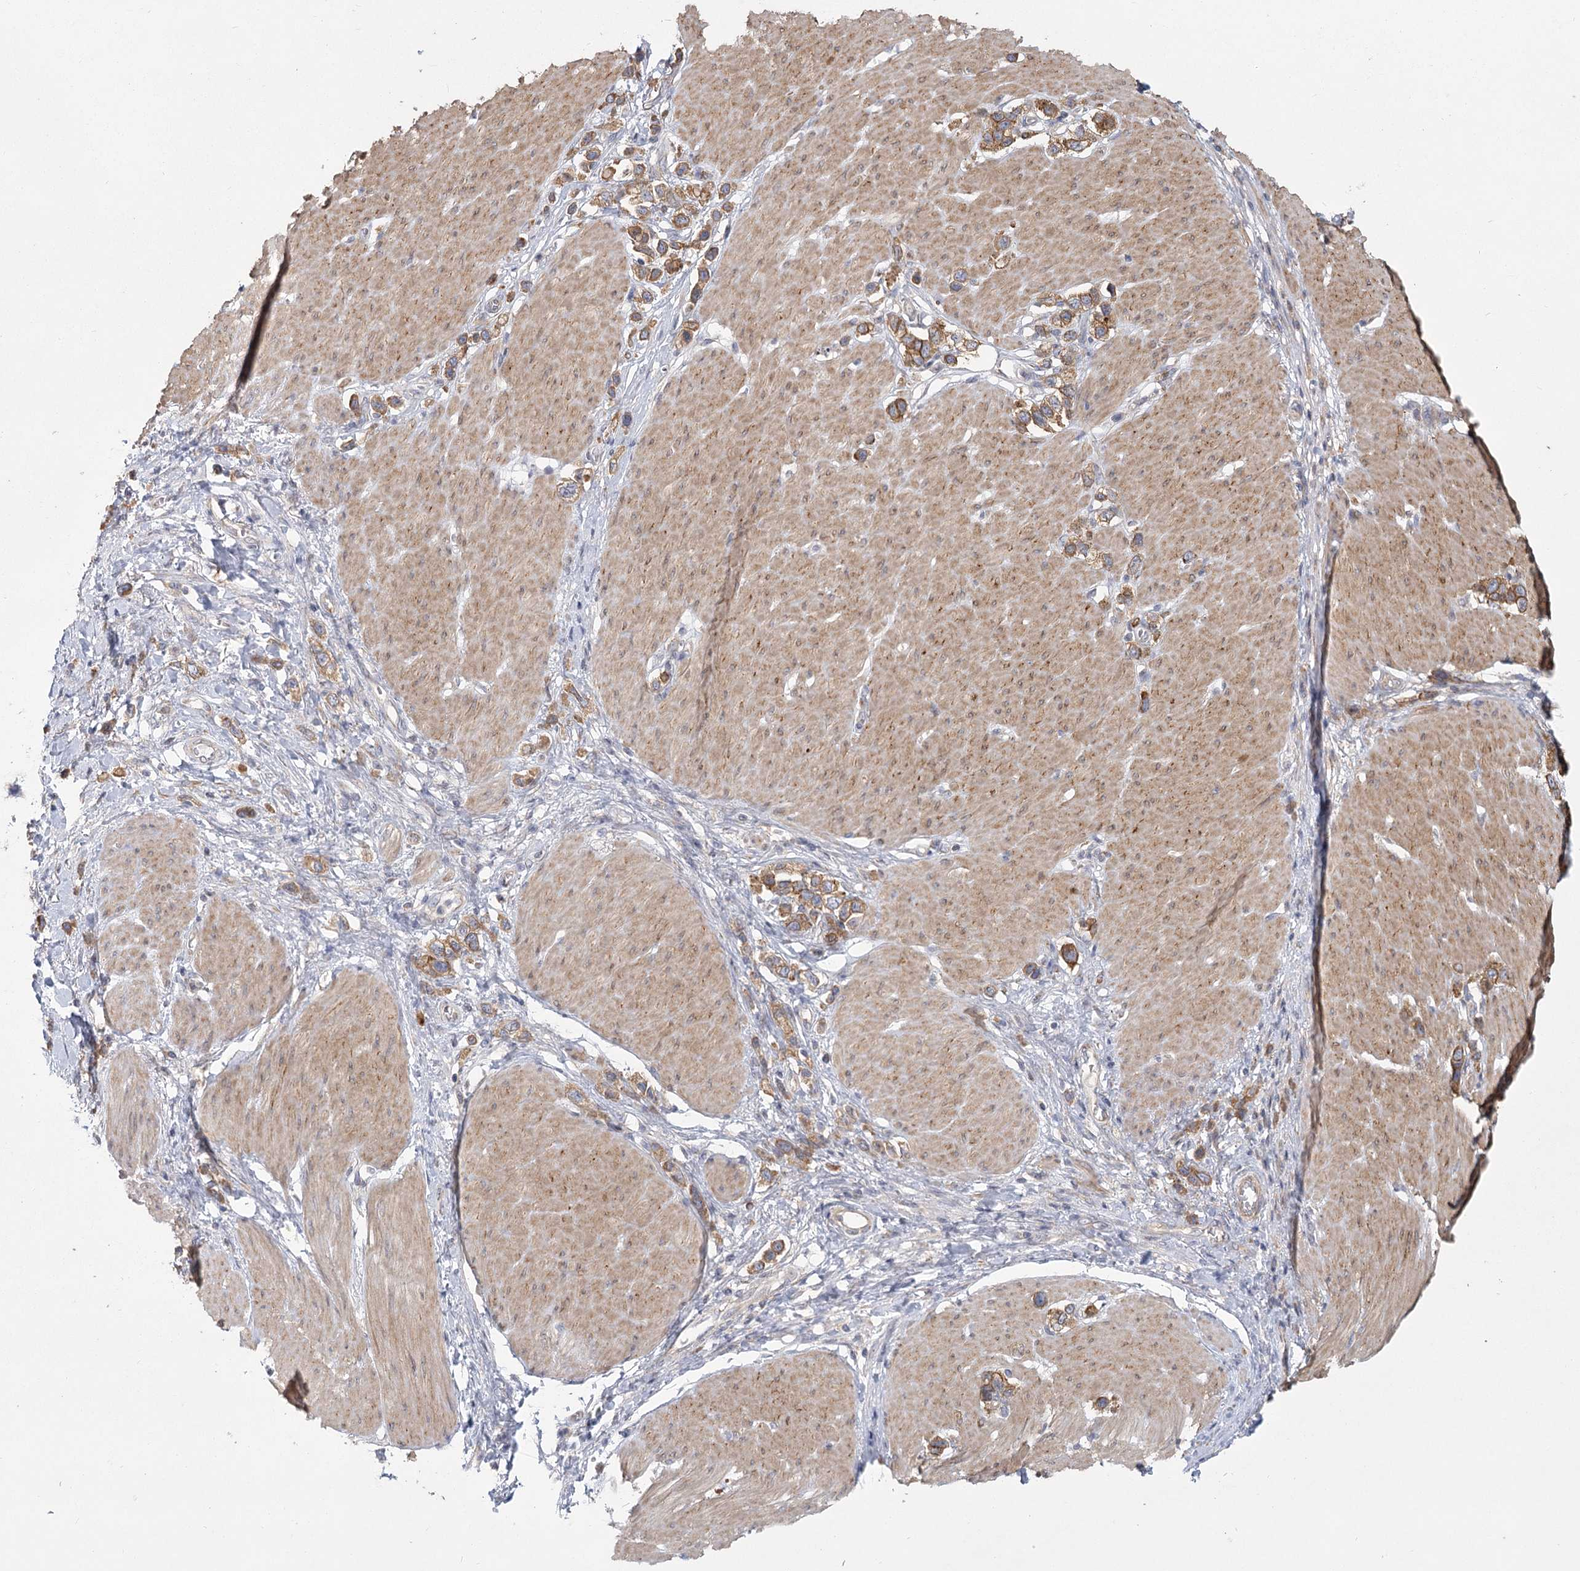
{"staining": {"intensity": "moderate", "quantity": ">75%", "location": "cytoplasmic/membranous"}, "tissue": "stomach cancer", "cell_type": "Tumor cells", "image_type": "cancer", "snomed": [{"axis": "morphology", "description": "Normal tissue, NOS"}, {"axis": "morphology", "description": "Adenocarcinoma, NOS"}, {"axis": "topography", "description": "Stomach, upper"}, {"axis": "topography", "description": "Stomach"}], "caption": "A micrograph showing moderate cytoplasmic/membranous staining in approximately >75% of tumor cells in stomach cancer, as visualized by brown immunohistochemical staining.", "gene": "CNTLN", "patient": {"sex": "female", "age": 65}}